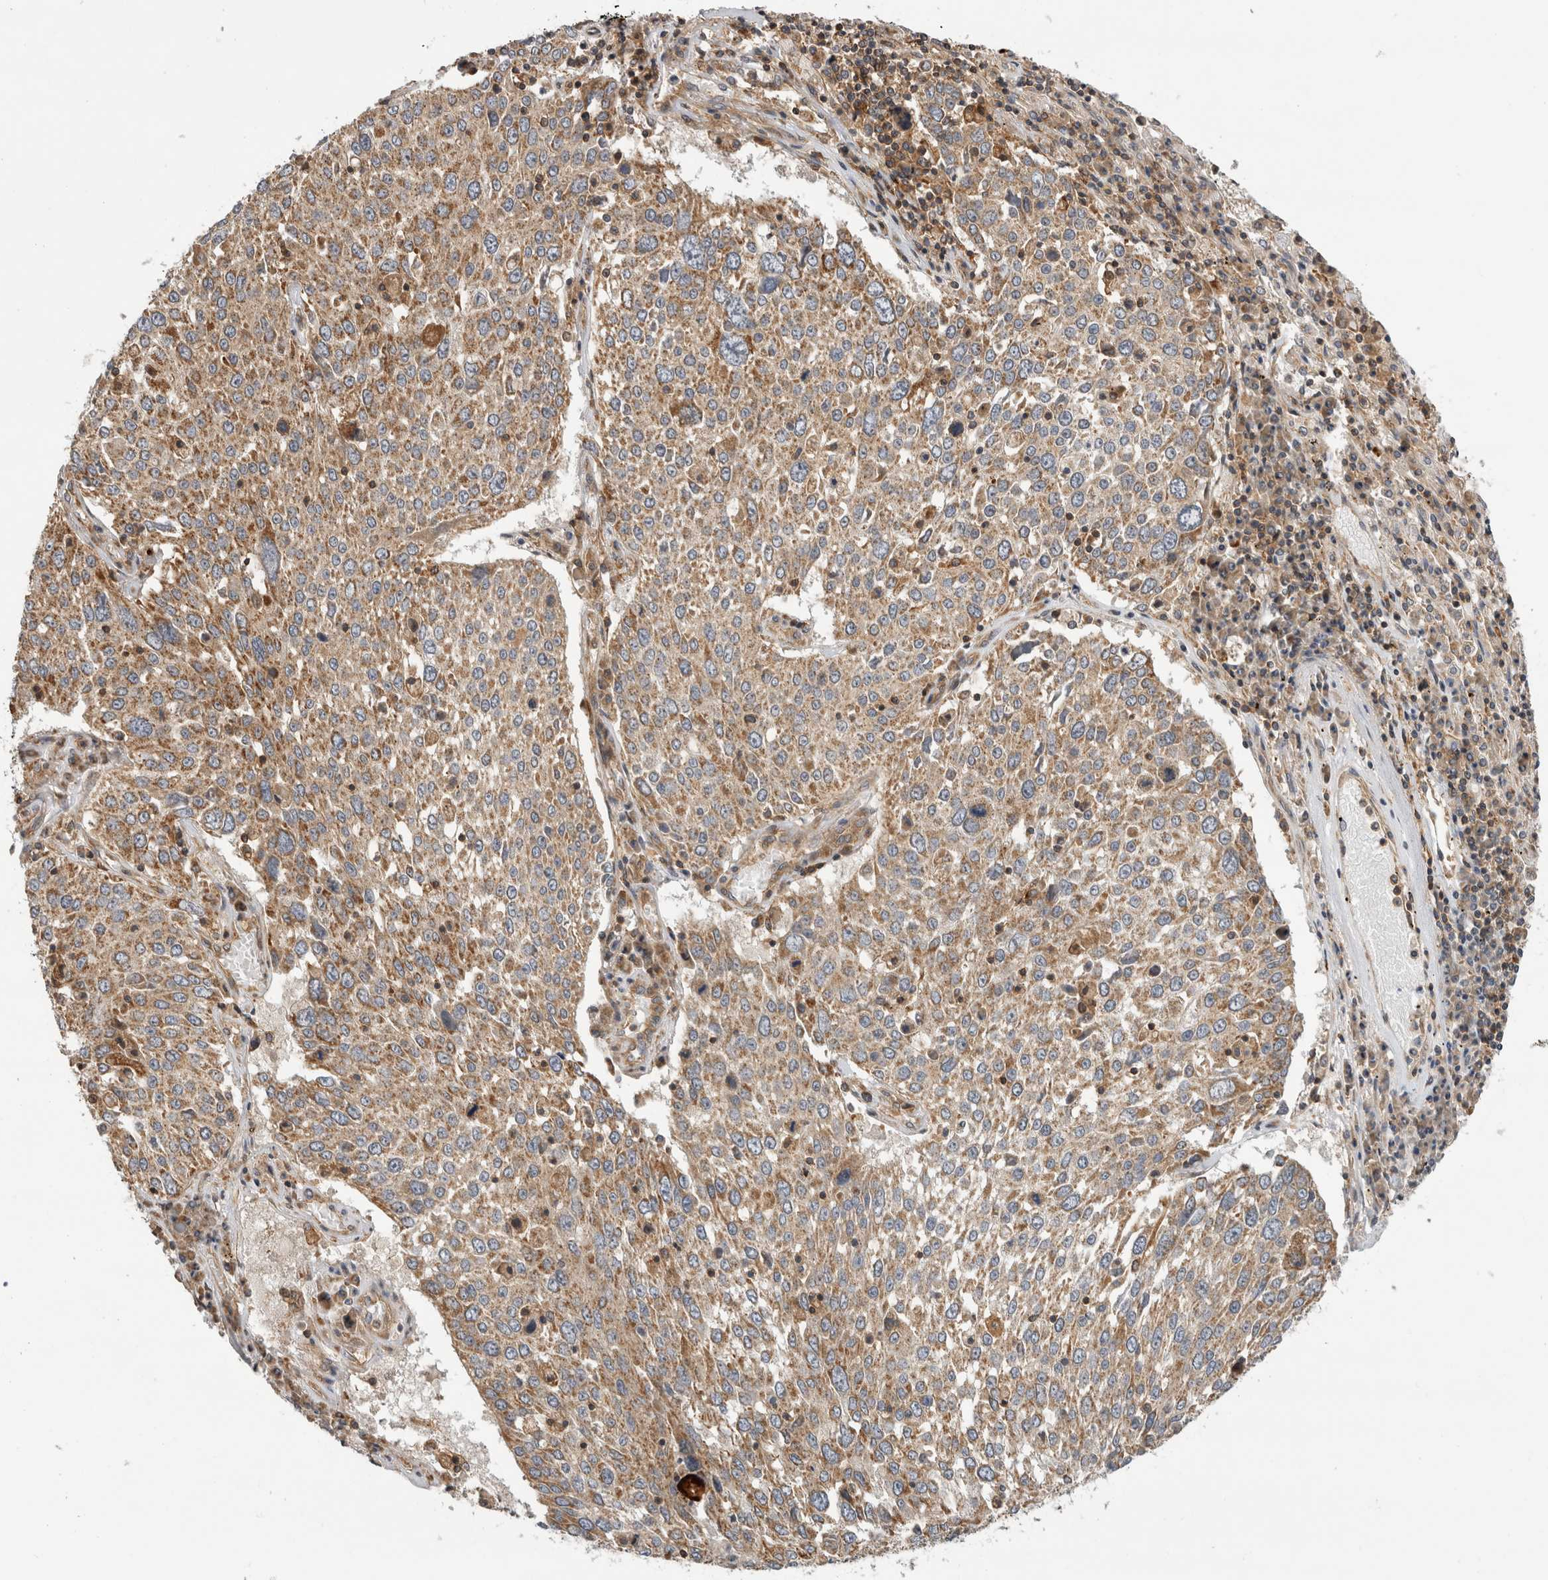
{"staining": {"intensity": "moderate", "quantity": ">75%", "location": "cytoplasmic/membranous"}, "tissue": "lung cancer", "cell_type": "Tumor cells", "image_type": "cancer", "snomed": [{"axis": "morphology", "description": "Squamous cell carcinoma, NOS"}, {"axis": "topography", "description": "Lung"}], "caption": "A brown stain labels moderate cytoplasmic/membranous expression of a protein in human lung cancer tumor cells.", "gene": "GRIK2", "patient": {"sex": "male", "age": 65}}